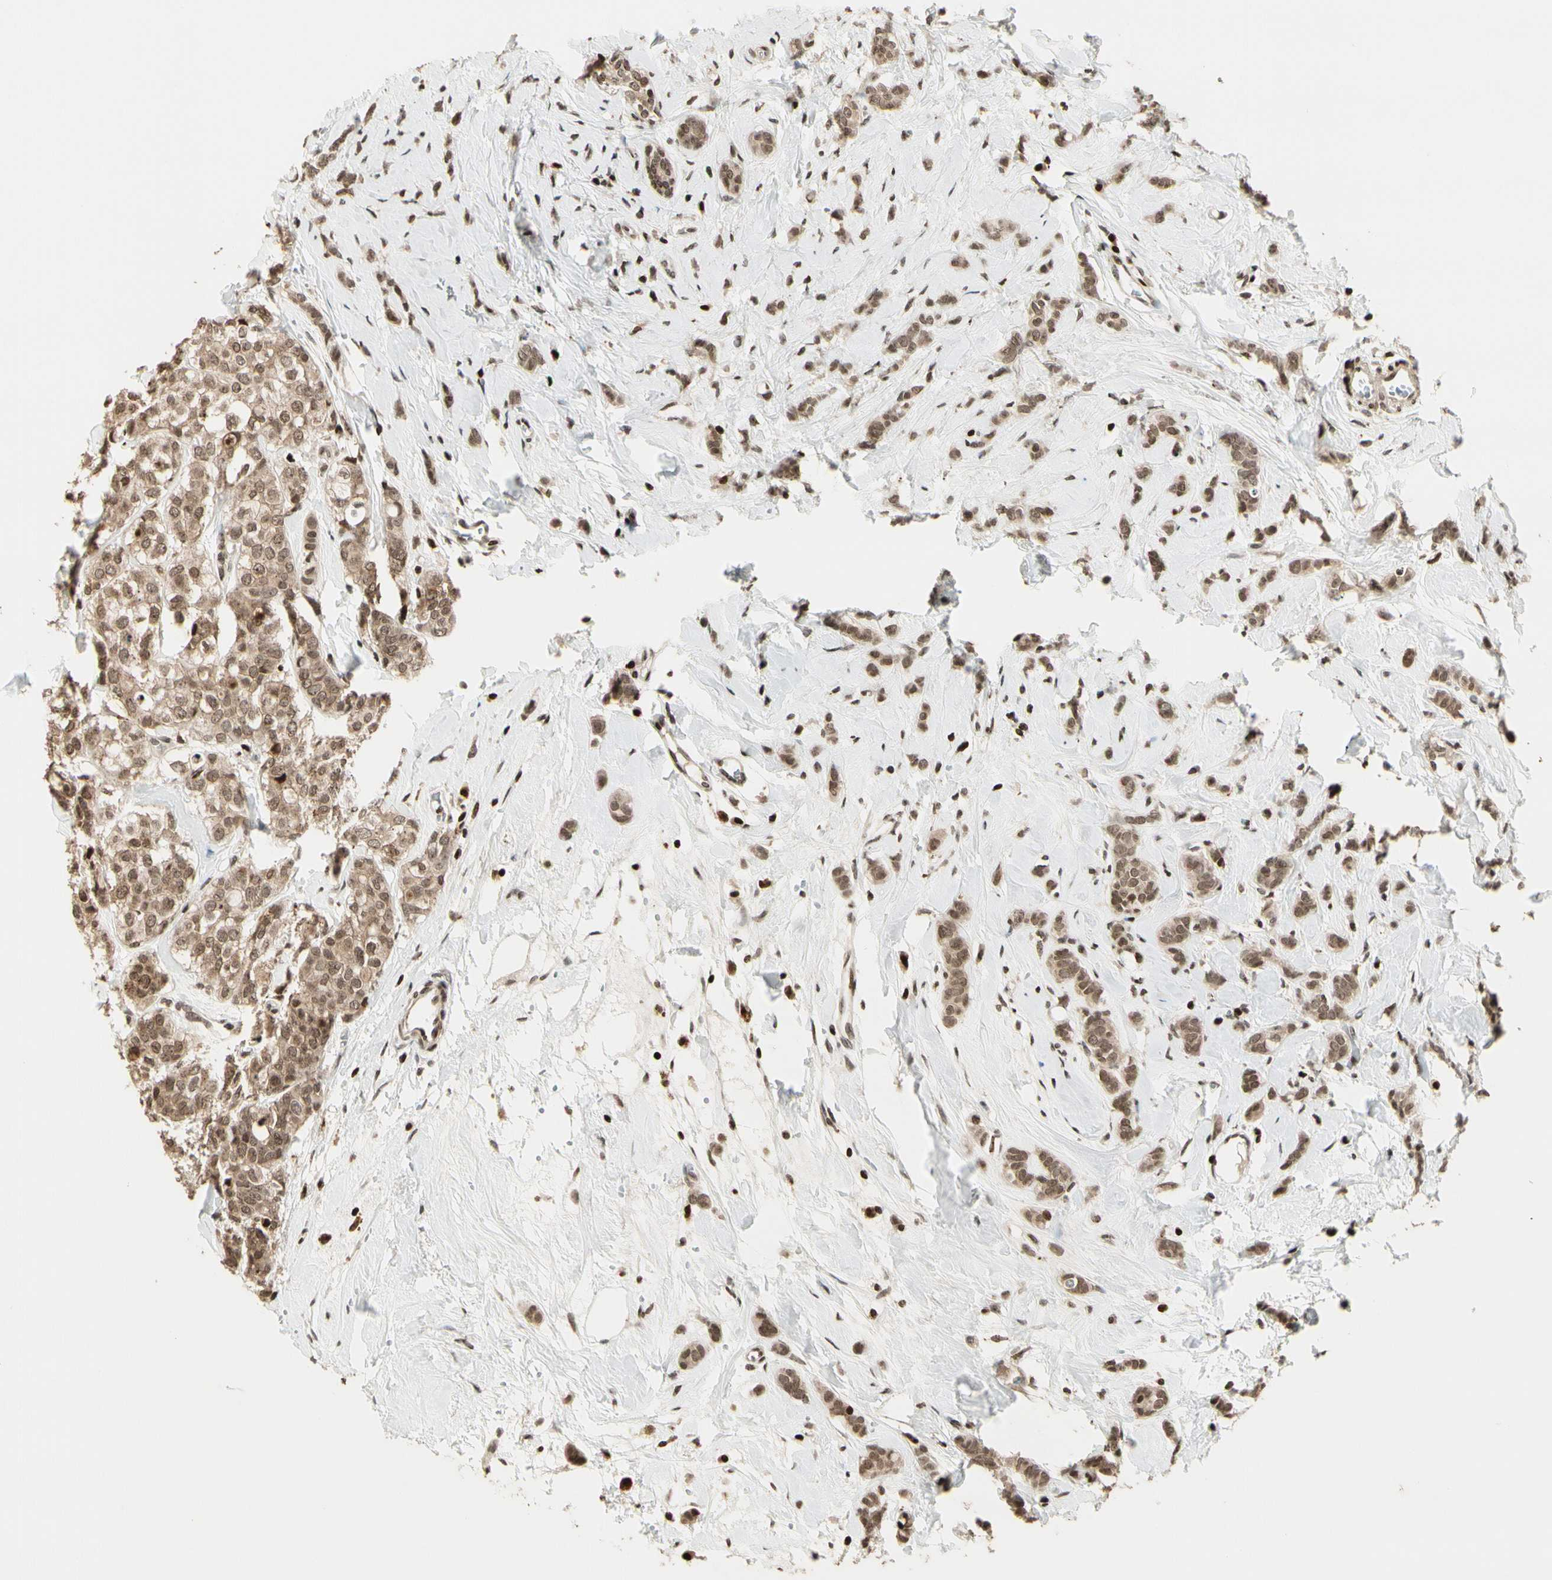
{"staining": {"intensity": "moderate", "quantity": ">75%", "location": "cytoplasmic/membranous,nuclear"}, "tissue": "breast cancer", "cell_type": "Tumor cells", "image_type": "cancer", "snomed": [{"axis": "morphology", "description": "Lobular carcinoma"}, {"axis": "topography", "description": "Breast"}], "caption": "Lobular carcinoma (breast) tissue shows moderate cytoplasmic/membranous and nuclear staining in about >75% of tumor cells", "gene": "TSHZ3", "patient": {"sex": "female", "age": 60}}